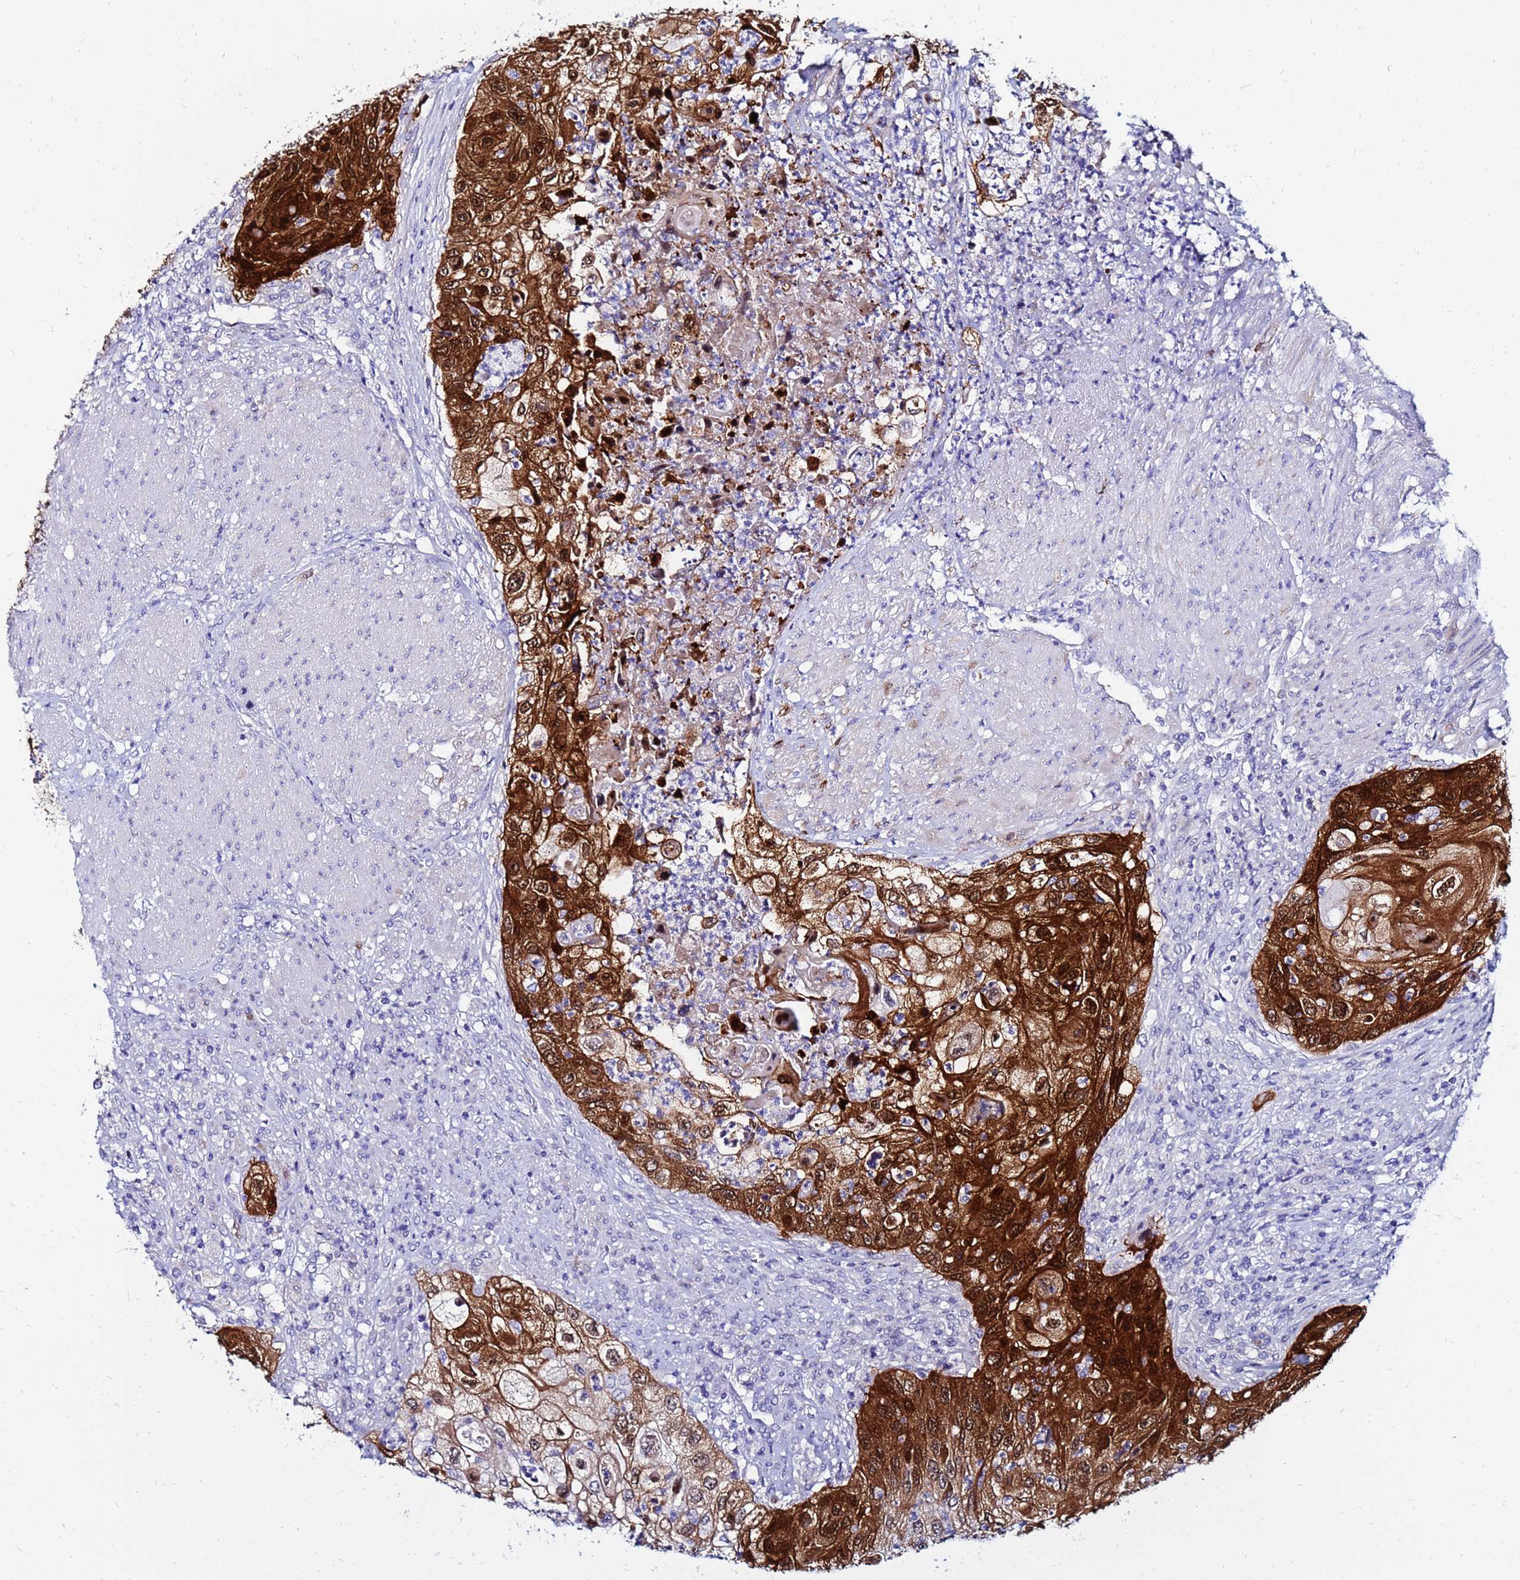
{"staining": {"intensity": "strong", "quantity": ">75%", "location": "cytoplasmic/membranous,nuclear"}, "tissue": "urothelial cancer", "cell_type": "Tumor cells", "image_type": "cancer", "snomed": [{"axis": "morphology", "description": "Urothelial carcinoma, High grade"}, {"axis": "topography", "description": "Urinary bladder"}], "caption": "Urothelial cancer was stained to show a protein in brown. There is high levels of strong cytoplasmic/membranous and nuclear expression in about >75% of tumor cells. Using DAB (3,3'-diaminobenzidine) (brown) and hematoxylin (blue) stains, captured at high magnification using brightfield microscopy.", "gene": "PPP1R14C", "patient": {"sex": "female", "age": 60}}